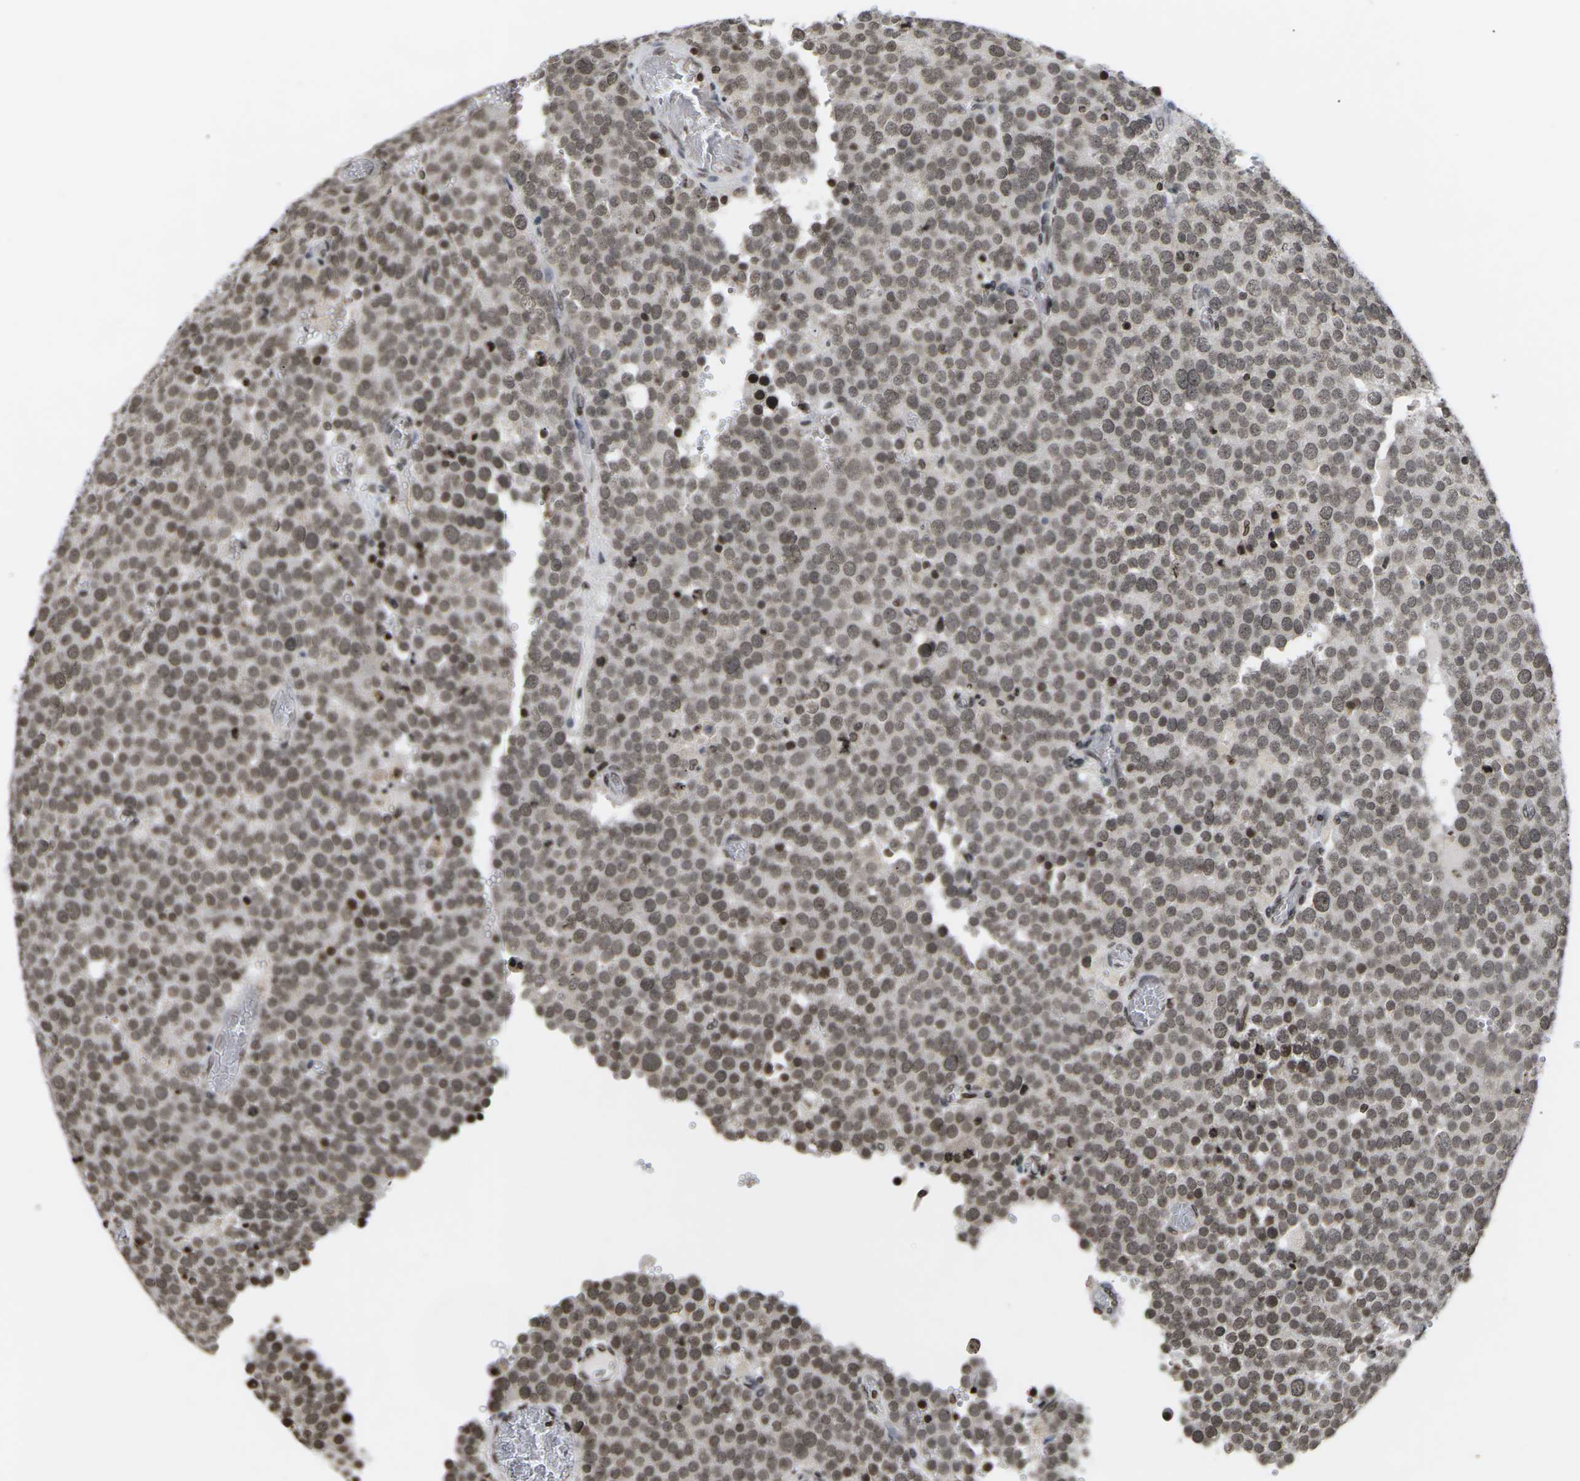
{"staining": {"intensity": "moderate", "quantity": ">75%", "location": "nuclear"}, "tissue": "testis cancer", "cell_type": "Tumor cells", "image_type": "cancer", "snomed": [{"axis": "morphology", "description": "Normal tissue, NOS"}, {"axis": "morphology", "description": "Seminoma, NOS"}, {"axis": "topography", "description": "Testis"}], "caption": "A brown stain highlights moderate nuclear expression of a protein in human seminoma (testis) tumor cells. (IHC, brightfield microscopy, high magnification).", "gene": "ETV5", "patient": {"sex": "male", "age": 71}}